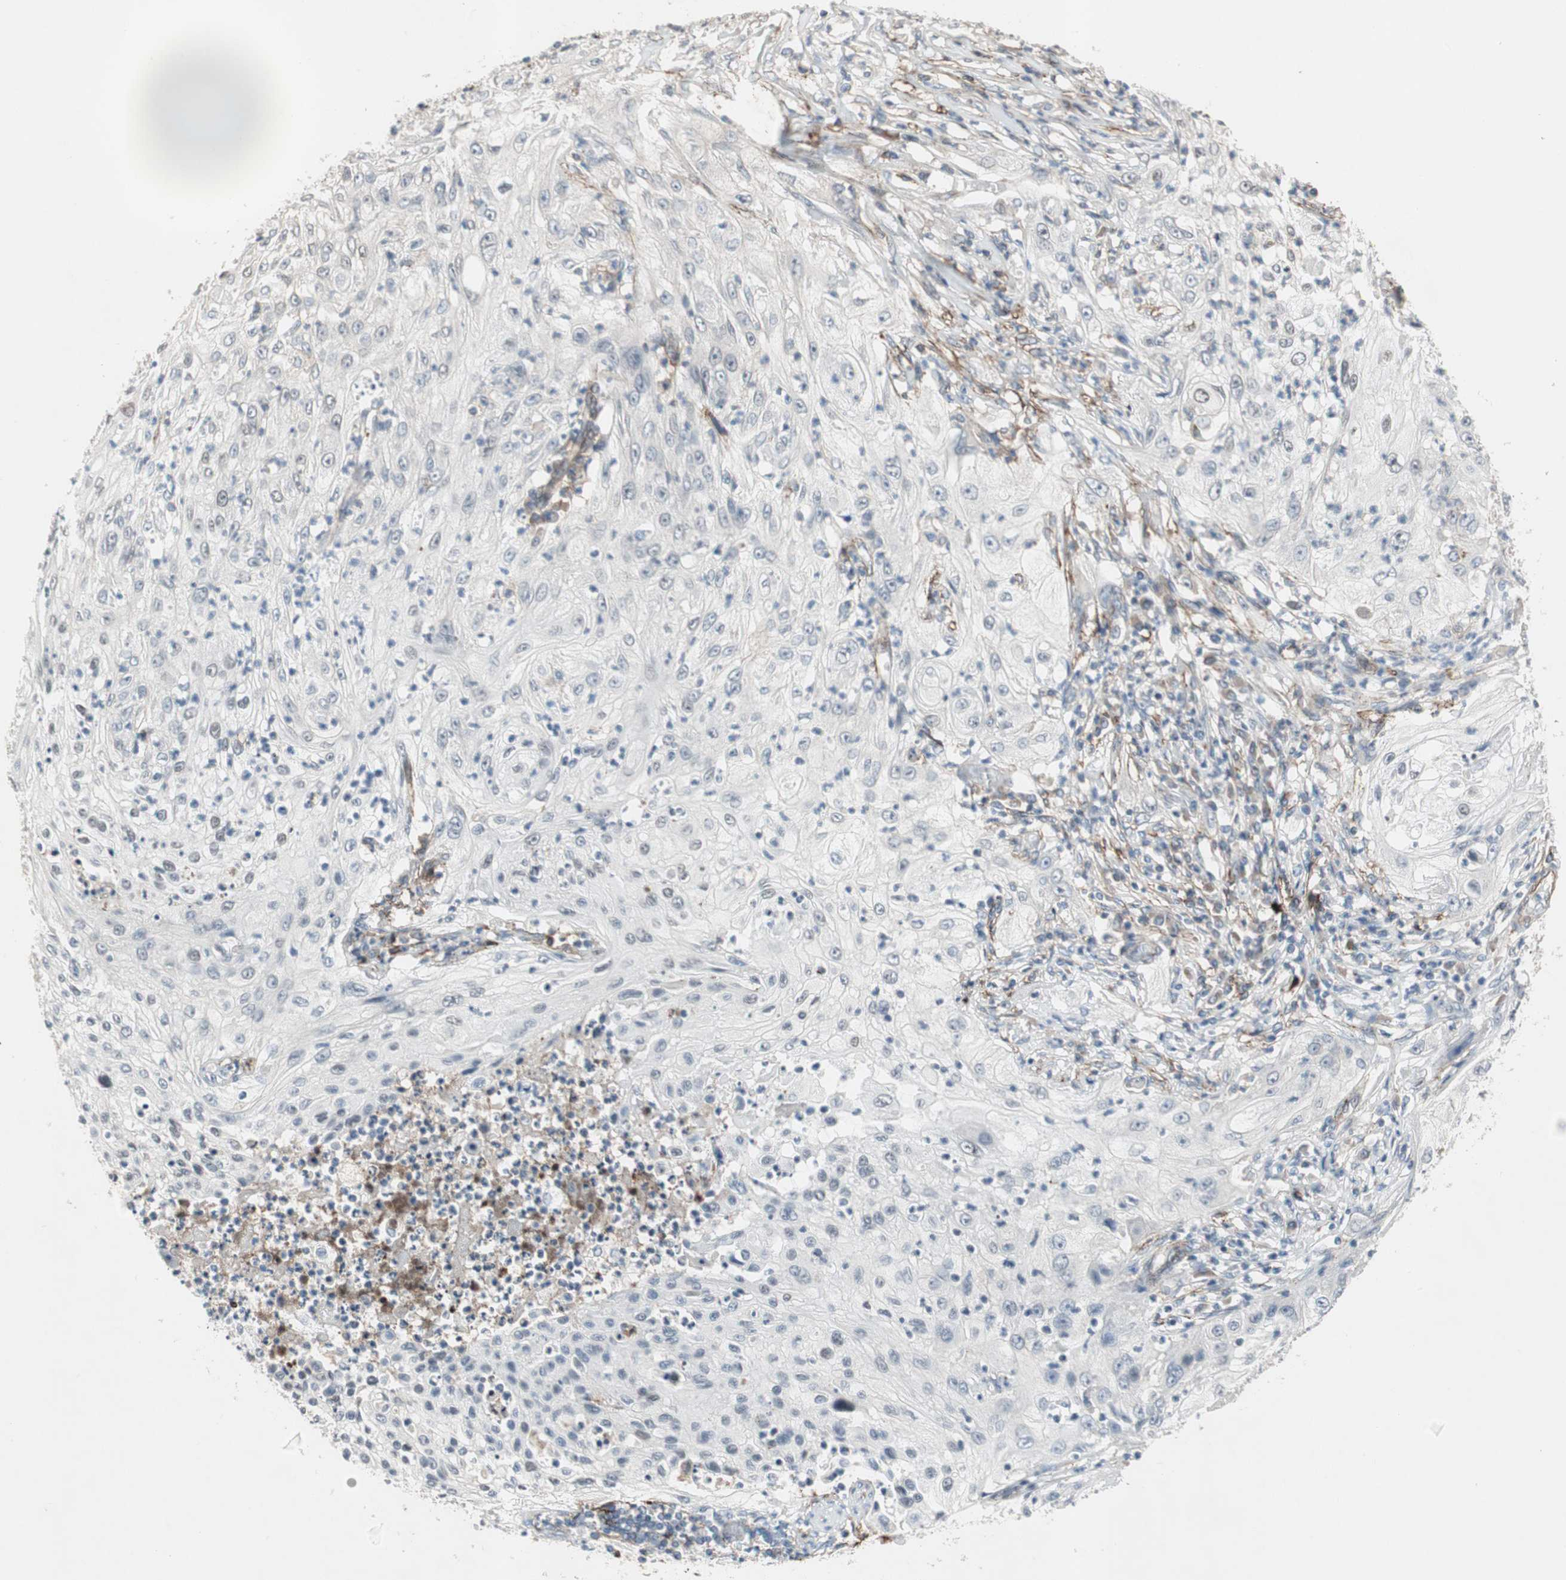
{"staining": {"intensity": "moderate", "quantity": "<25%", "location": "nuclear"}, "tissue": "lung cancer", "cell_type": "Tumor cells", "image_type": "cancer", "snomed": [{"axis": "morphology", "description": "Inflammation, NOS"}, {"axis": "morphology", "description": "Squamous cell carcinoma, NOS"}, {"axis": "topography", "description": "Lymph node"}, {"axis": "topography", "description": "Soft tissue"}, {"axis": "topography", "description": "Lung"}], "caption": "IHC (DAB) staining of lung cancer (squamous cell carcinoma) displays moderate nuclear protein staining in approximately <25% of tumor cells.", "gene": "GRHL1", "patient": {"sex": "male", "age": 66}}